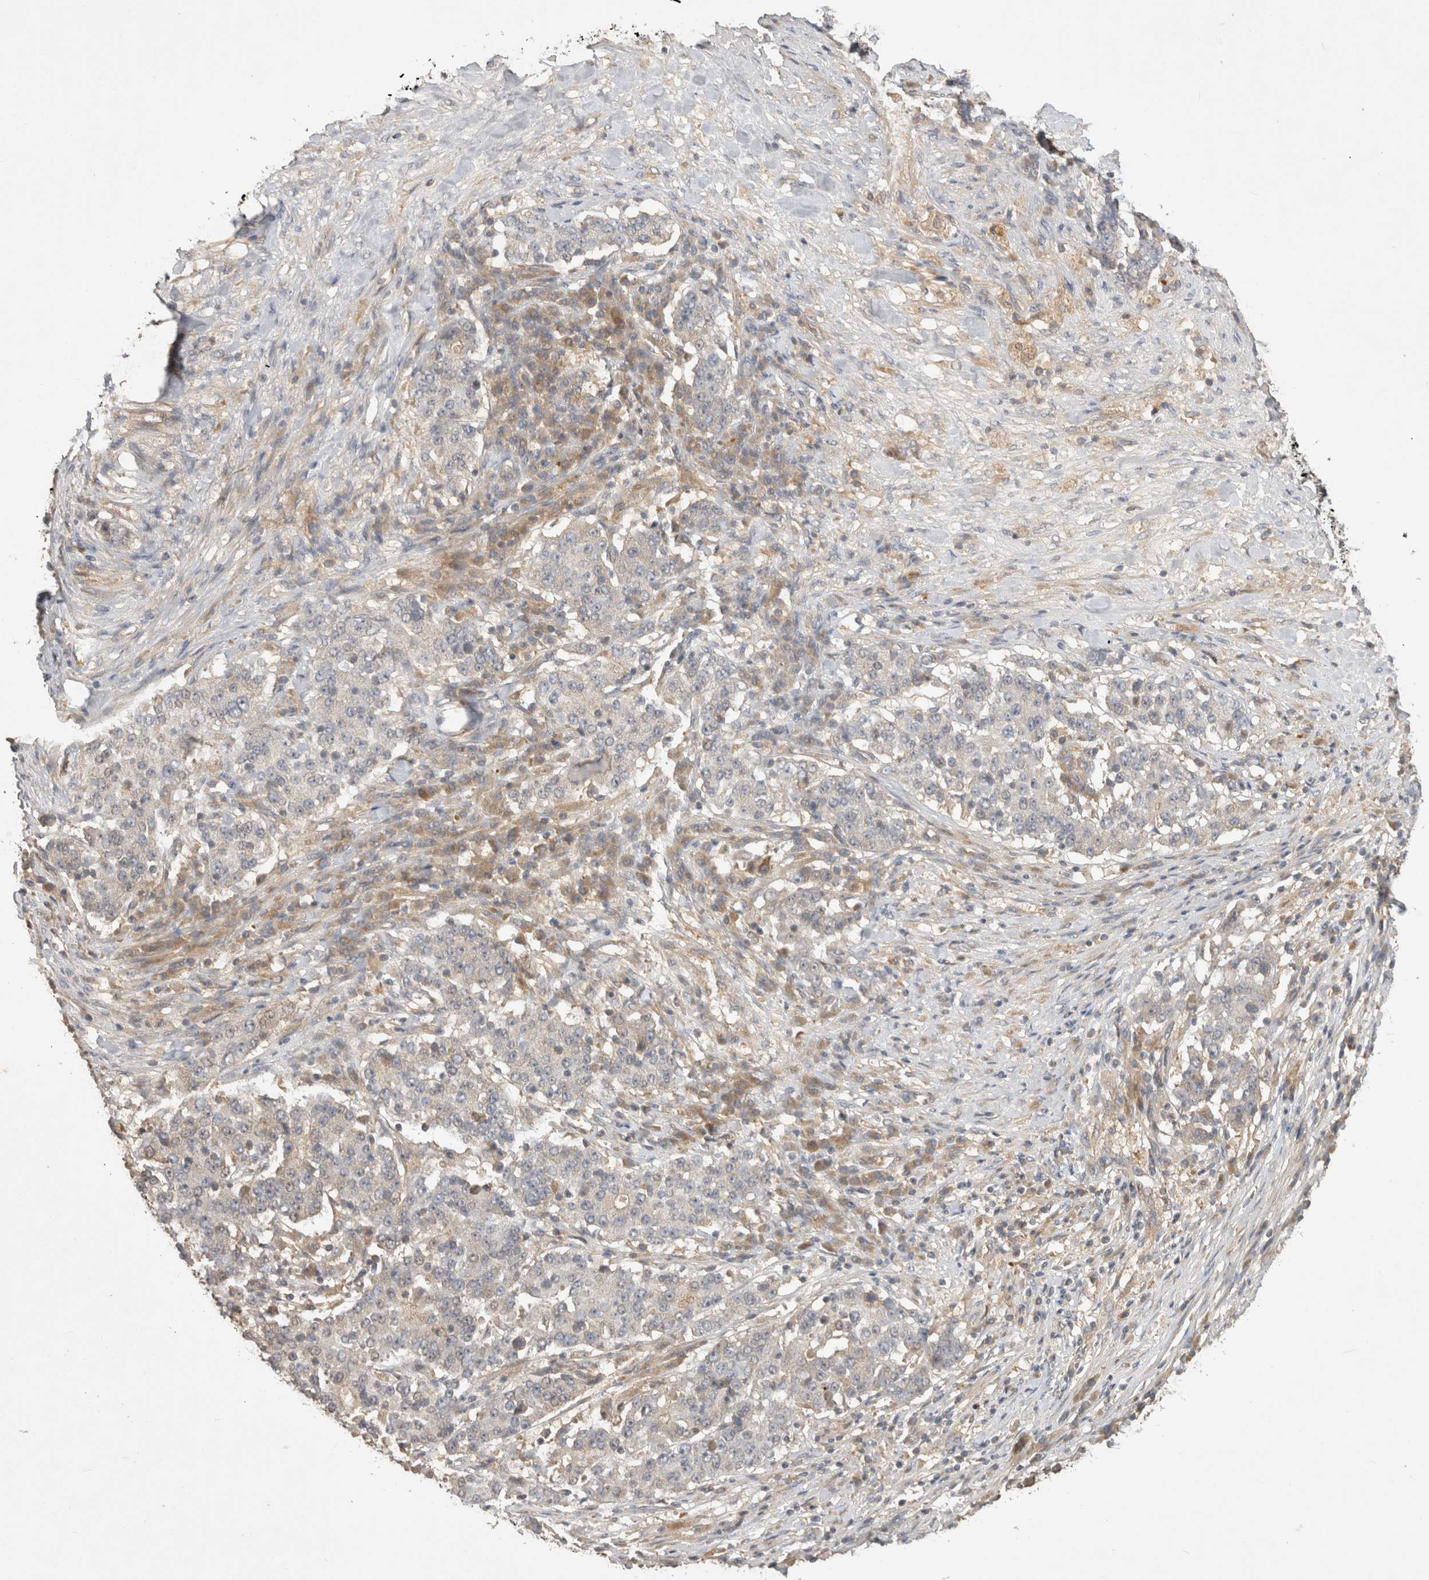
{"staining": {"intensity": "negative", "quantity": "none", "location": "none"}, "tissue": "stomach cancer", "cell_type": "Tumor cells", "image_type": "cancer", "snomed": [{"axis": "morphology", "description": "Adenocarcinoma, NOS"}, {"axis": "topography", "description": "Stomach"}], "caption": "An immunohistochemistry (IHC) photomicrograph of stomach cancer (adenocarcinoma) is shown. There is no staining in tumor cells of stomach cancer (adenocarcinoma). (DAB (3,3'-diaminobenzidine) IHC, high magnification).", "gene": "PPP1R42", "patient": {"sex": "male", "age": 59}}